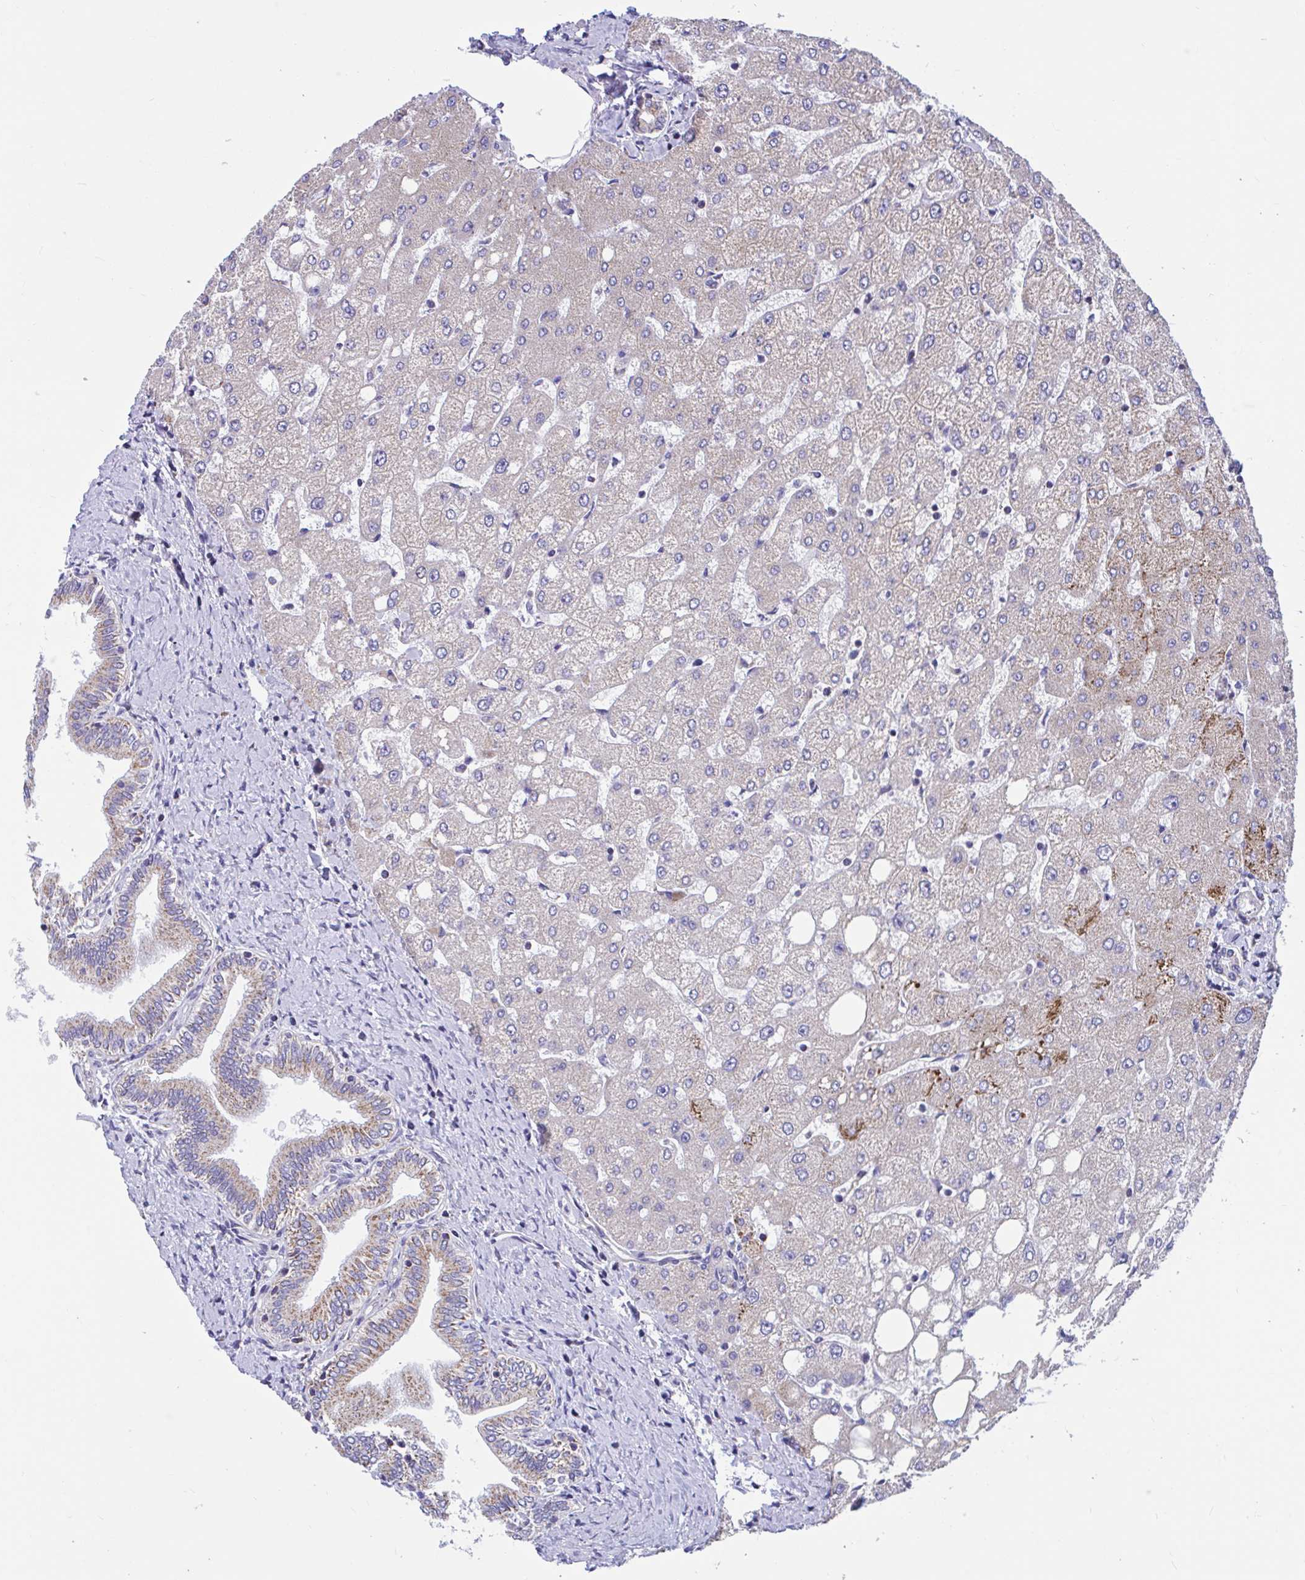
{"staining": {"intensity": "moderate", "quantity": ">75%", "location": "cytoplasmic/membranous"}, "tissue": "liver", "cell_type": "Cholangiocytes", "image_type": "normal", "snomed": [{"axis": "morphology", "description": "Normal tissue, NOS"}, {"axis": "topography", "description": "Liver"}], "caption": "Immunohistochemistry (IHC) photomicrograph of benign human liver stained for a protein (brown), which demonstrates medium levels of moderate cytoplasmic/membranous staining in approximately >75% of cholangiocytes.", "gene": "OR13A1", "patient": {"sex": "female", "age": 54}}